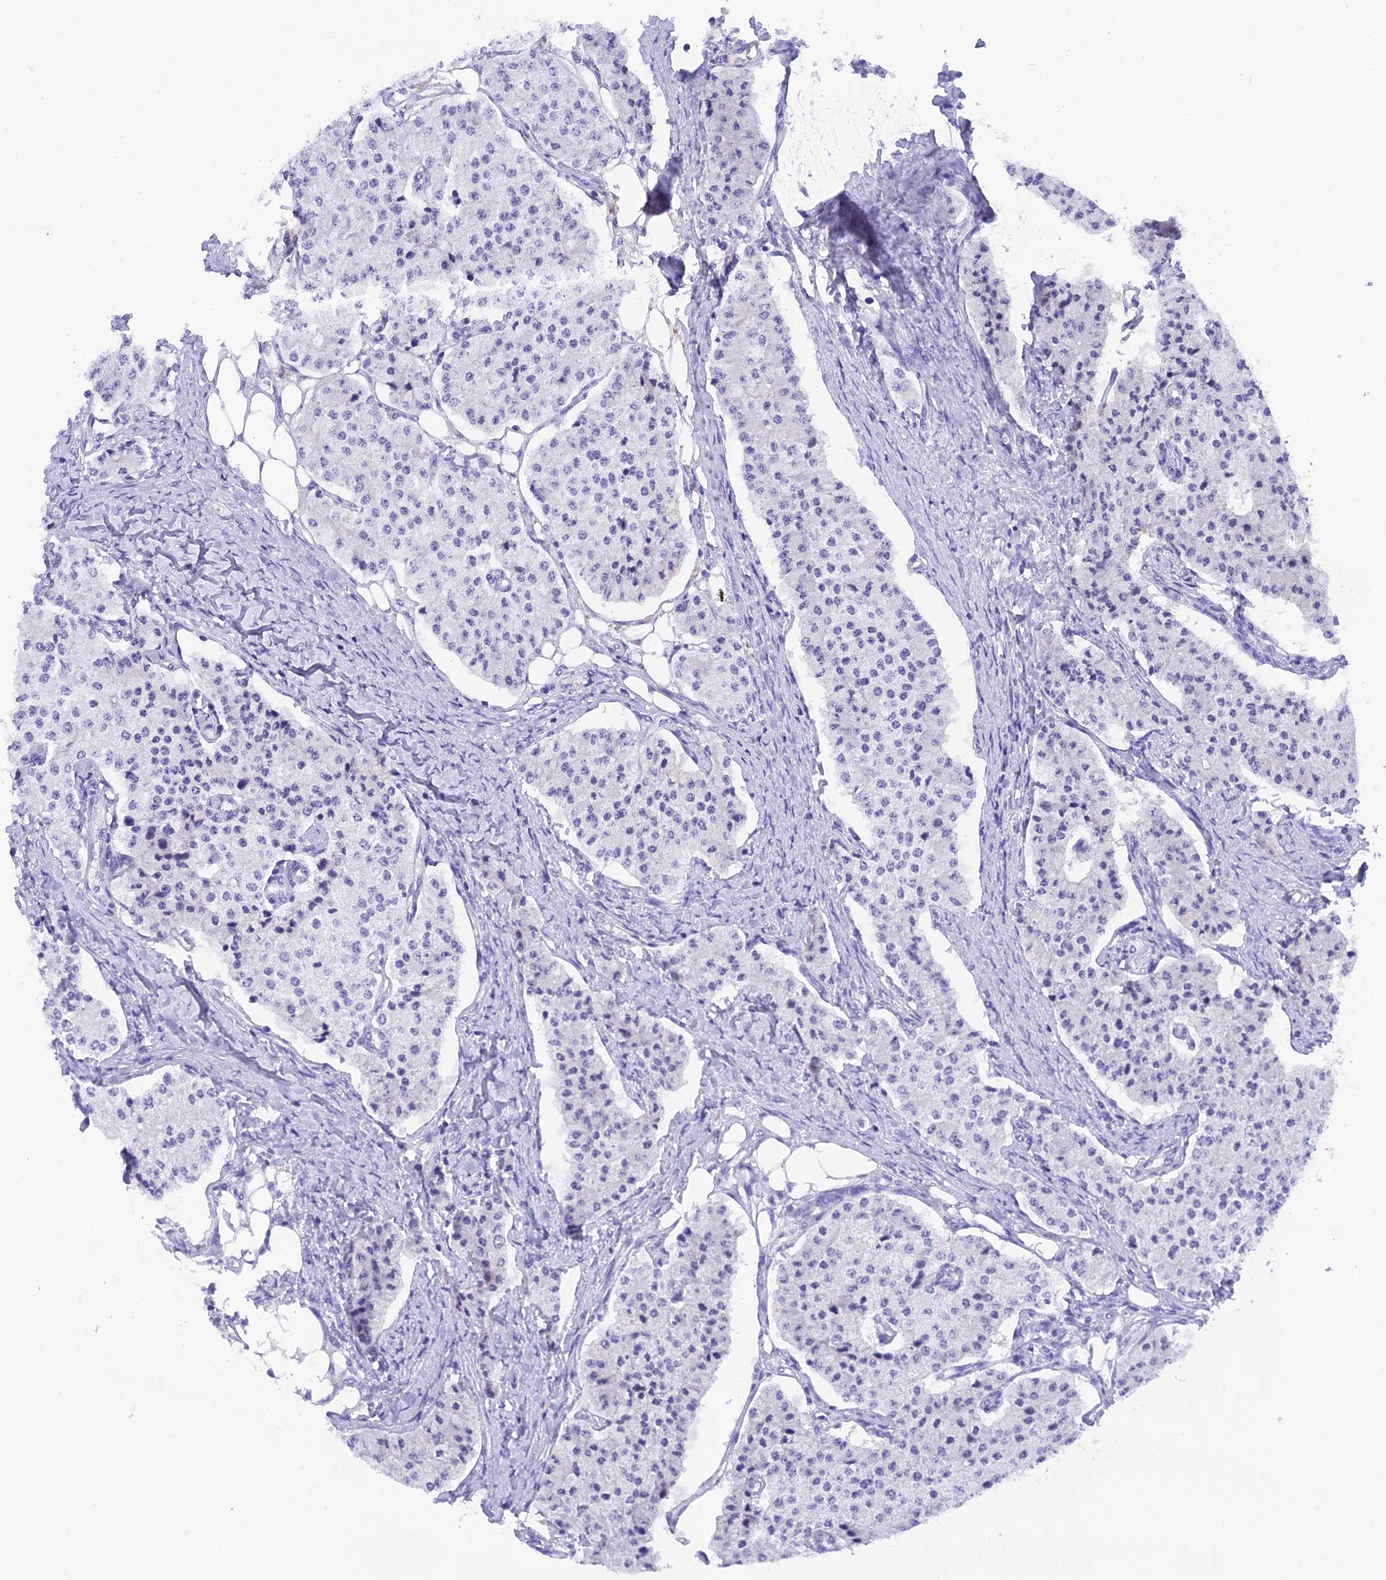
{"staining": {"intensity": "negative", "quantity": "none", "location": "none"}, "tissue": "carcinoid", "cell_type": "Tumor cells", "image_type": "cancer", "snomed": [{"axis": "morphology", "description": "Carcinoid, malignant, NOS"}, {"axis": "topography", "description": "Colon"}], "caption": "High power microscopy image of an immunohistochemistry (IHC) micrograph of carcinoid, revealing no significant expression in tumor cells.", "gene": "KDELR3", "patient": {"sex": "female", "age": 52}}